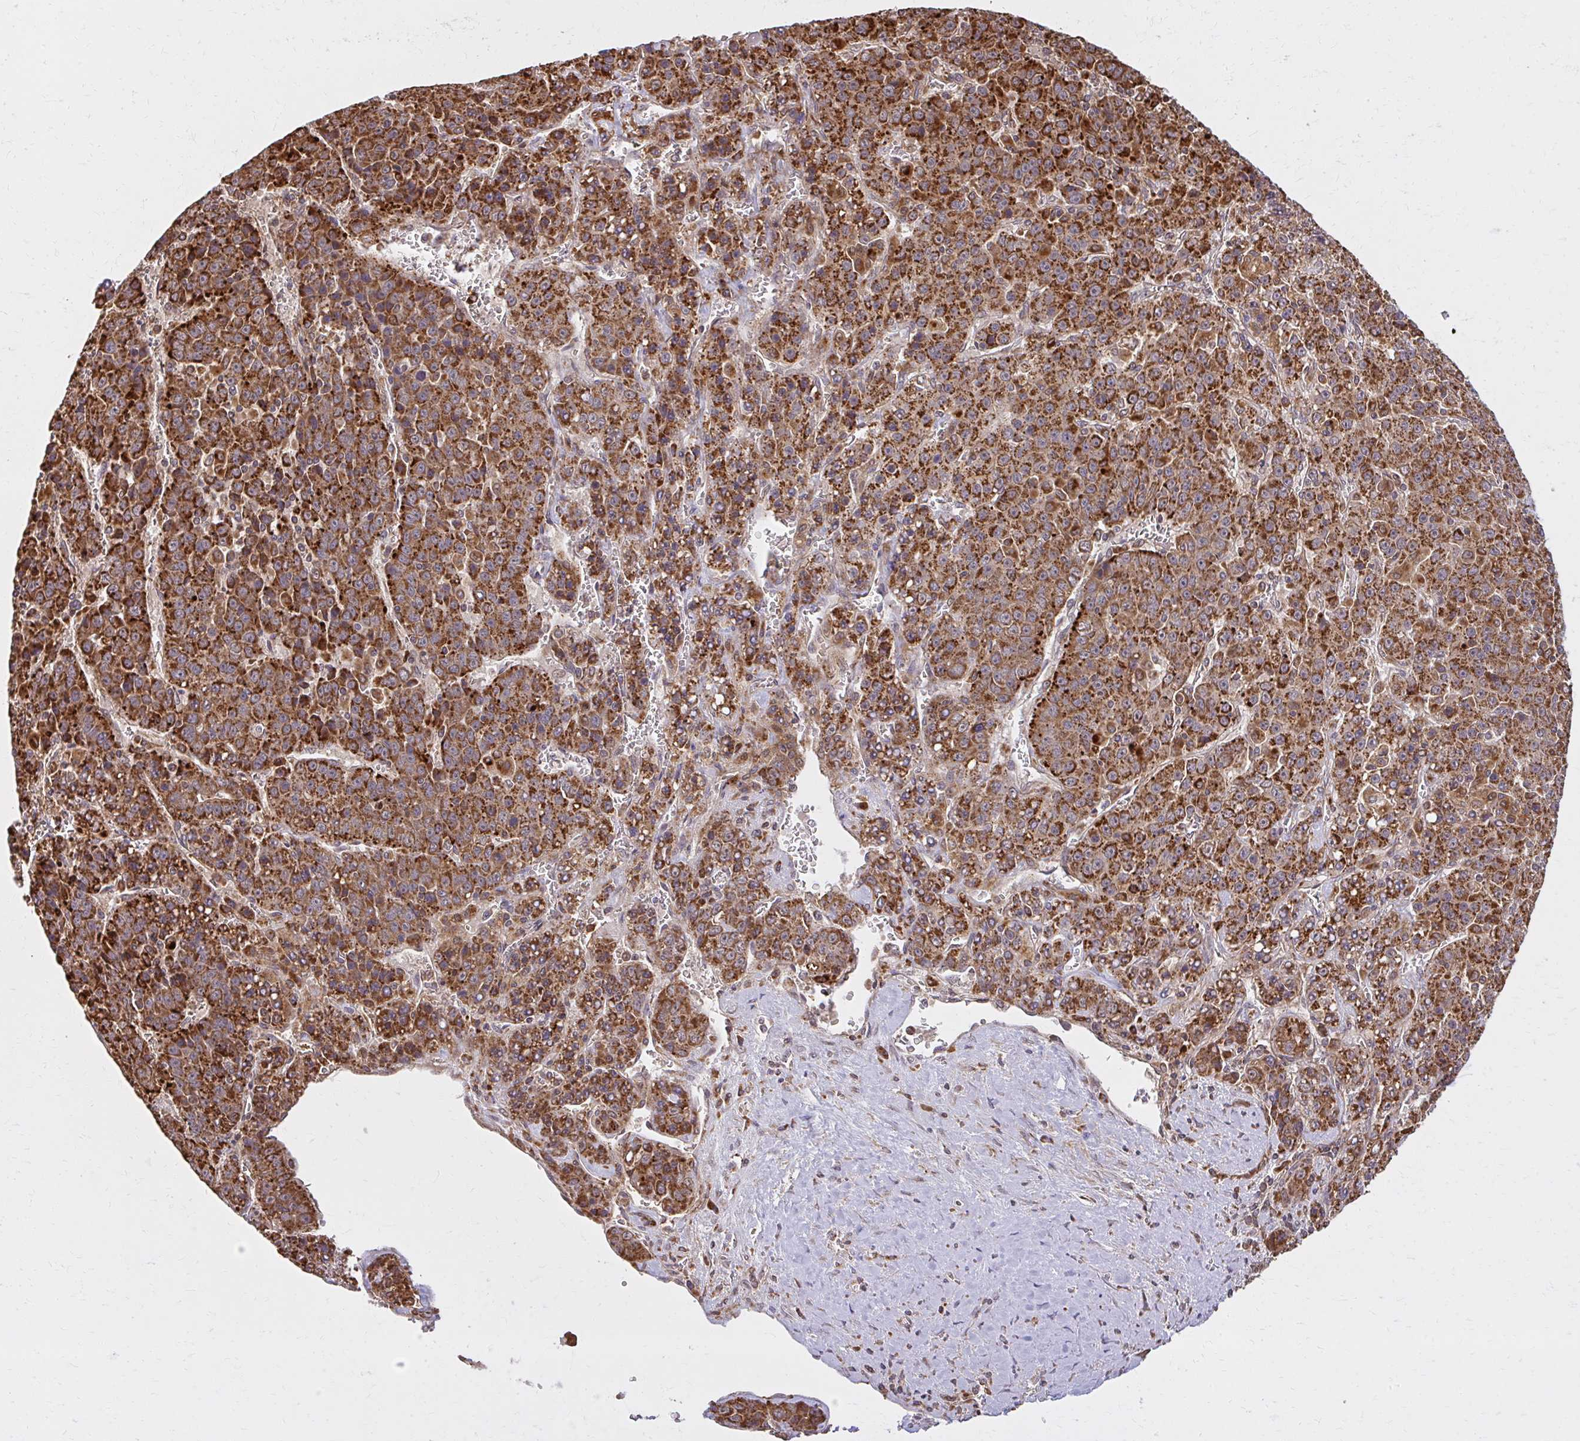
{"staining": {"intensity": "strong", "quantity": ">75%", "location": "cytoplasmic/membranous"}, "tissue": "liver cancer", "cell_type": "Tumor cells", "image_type": "cancer", "snomed": [{"axis": "morphology", "description": "Carcinoma, Hepatocellular, NOS"}, {"axis": "topography", "description": "Liver"}], "caption": "Liver cancer (hepatocellular carcinoma) tissue exhibits strong cytoplasmic/membranous staining in approximately >75% of tumor cells", "gene": "GNS", "patient": {"sex": "female", "age": 53}}